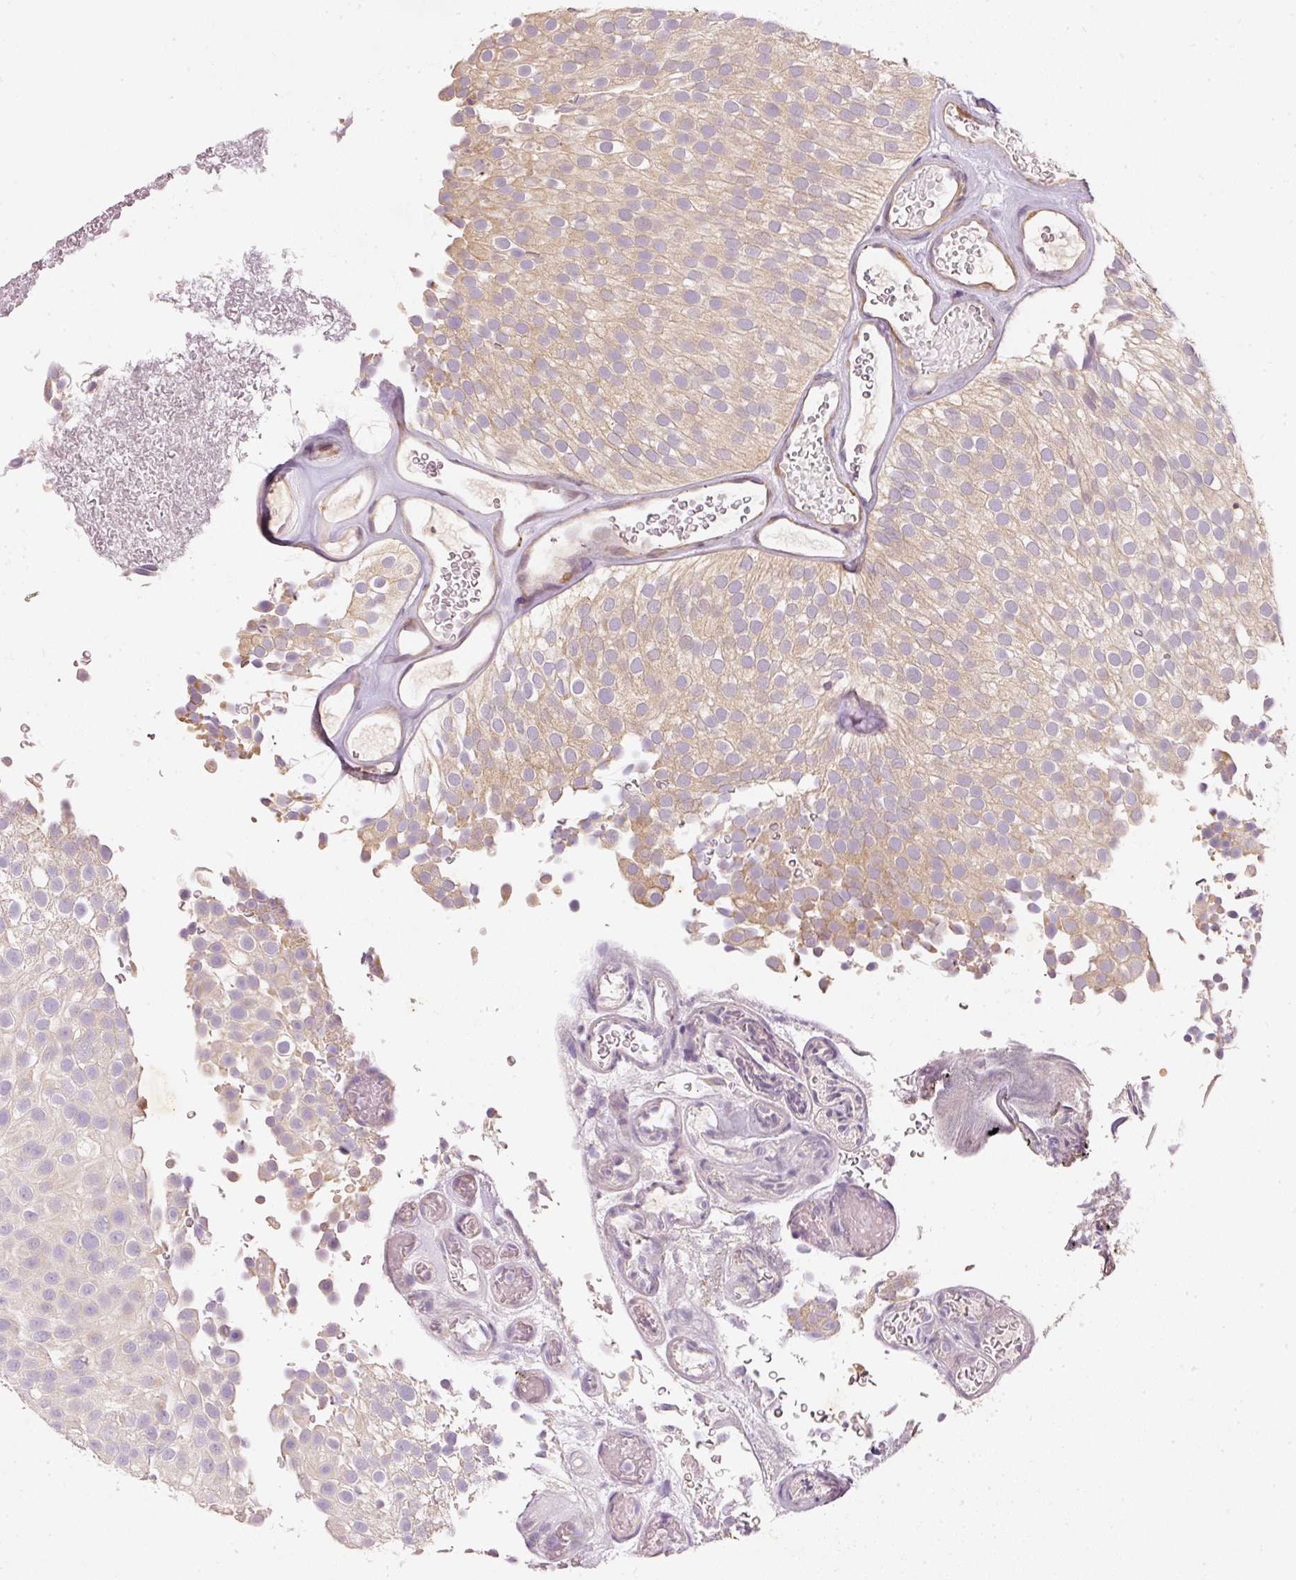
{"staining": {"intensity": "weak", "quantity": "25%-75%", "location": "cytoplasmic/membranous"}, "tissue": "urothelial cancer", "cell_type": "Tumor cells", "image_type": "cancer", "snomed": [{"axis": "morphology", "description": "Urothelial carcinoma, Low grade"}, {"axis": "topography", "description": "Urinary bladder"}], "caption": "This micrograph demonstrates immunohistochemistry (IHC) staining of human urothelial cancer, with low weak cytoplasmic/membranous expression in about 25%-75% of tumor cells.", "gene": "RGL2", "patient": {"sex": "male", "age": 78}}